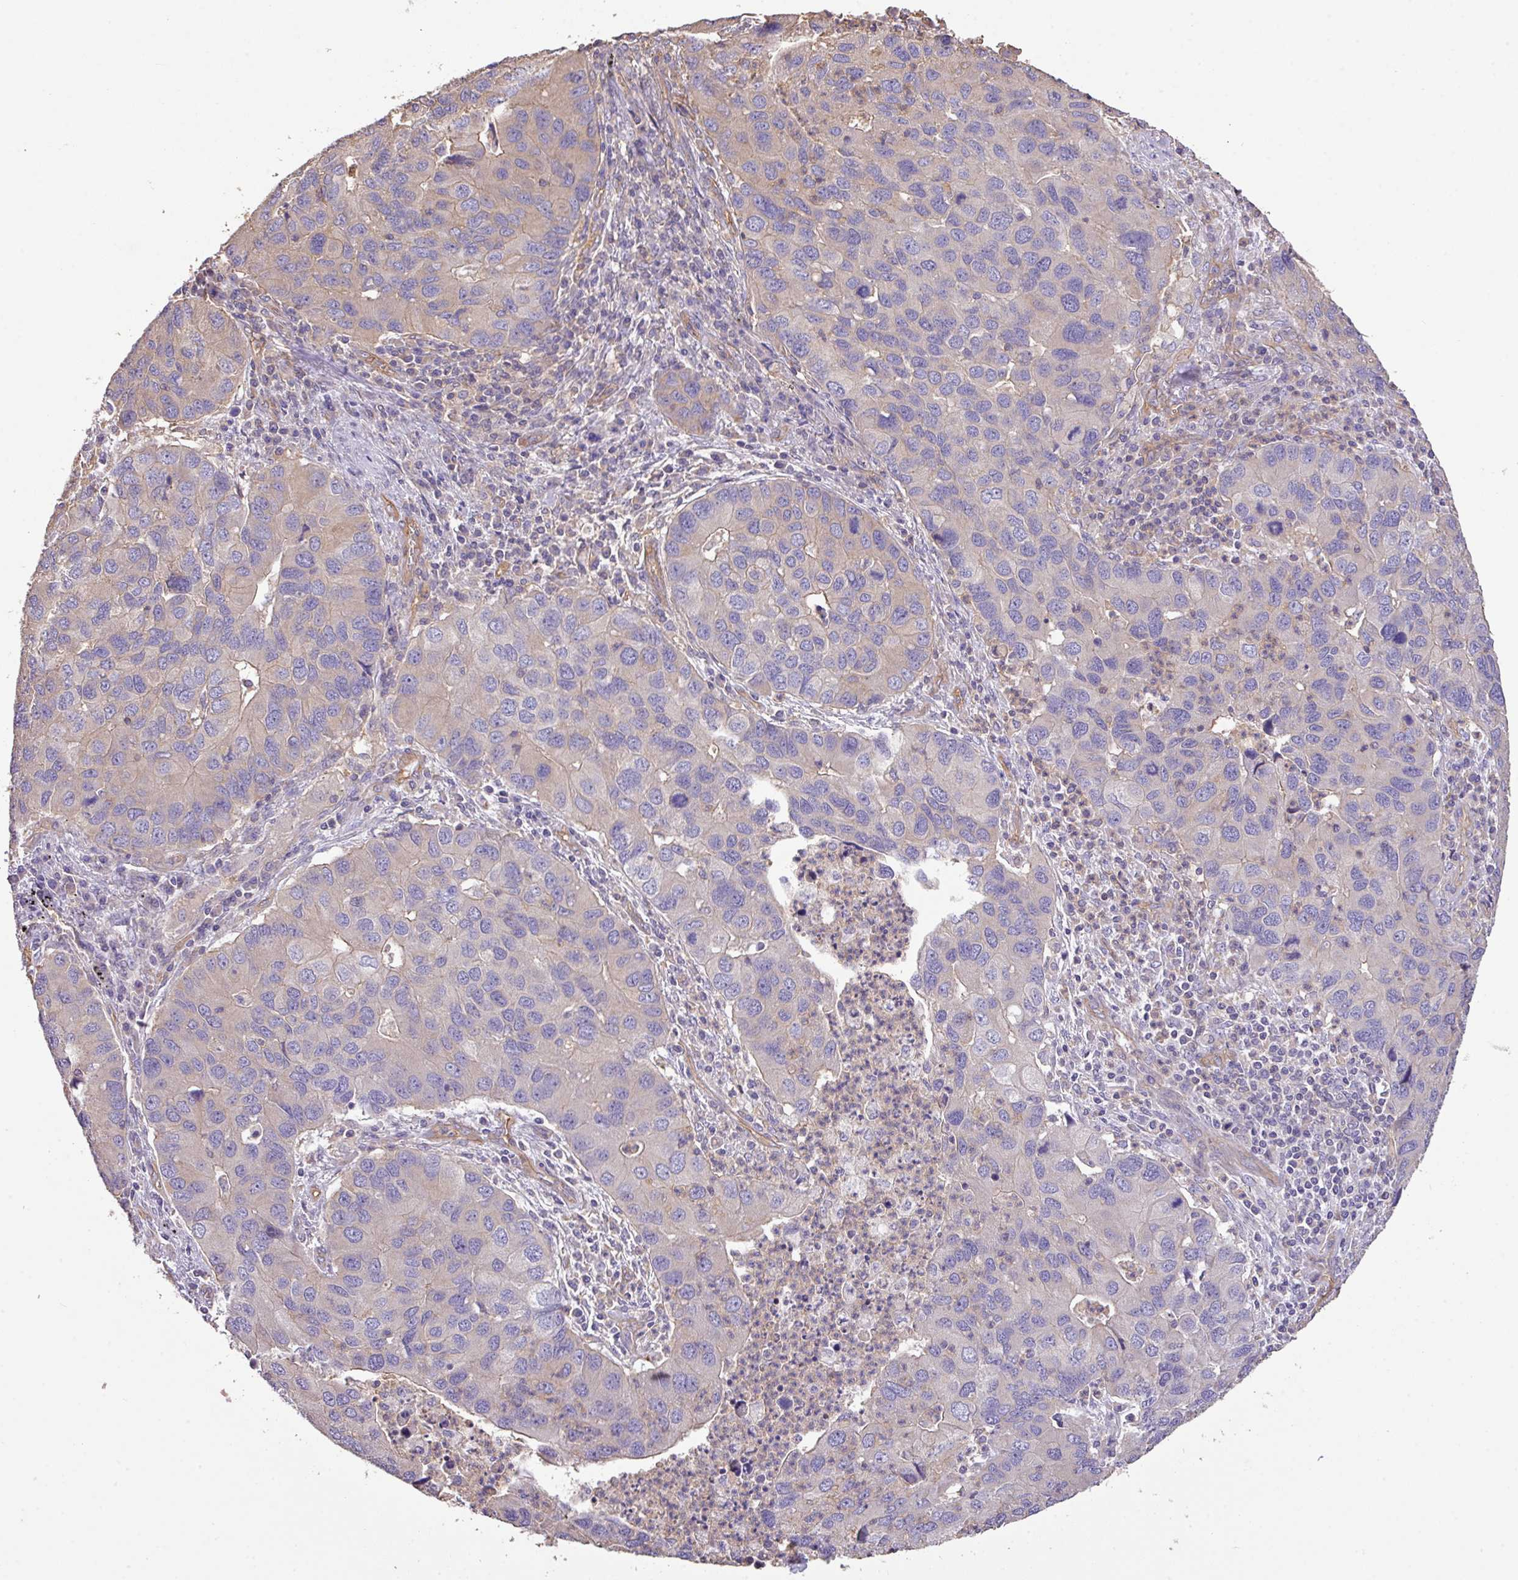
{"staining": {"intensity": "weak", "quantity": "<25%", "location": "cytoplasmic/membranous"}, "tissue": "lung cancer", "cell_type": "Tumor cells", "image_type": "cancer", "snomed": [{"axis": "morphology", "description": "Aneuploidy"}, {"axis": "morphology", "description": "Adenocarcinoma, NOS"}, {"axis": "topography", "description": "Lymph node"}, {"axis": "topography", "description": "Lung"}], "caption": "Immunohistochemistry (IHC) photomicrograph of neoplastic tissue: human lung adenocarcinoma stained with DAB reveals no significant protein expression in tumor cells. The staining was performed using DAB to visualize the protein expression in brown, while the nuclei were stained in blue with hematoxylin (Magnification: 20x).", "gene": "CALML4", "patient": {"sex": "female", "age": 74}}